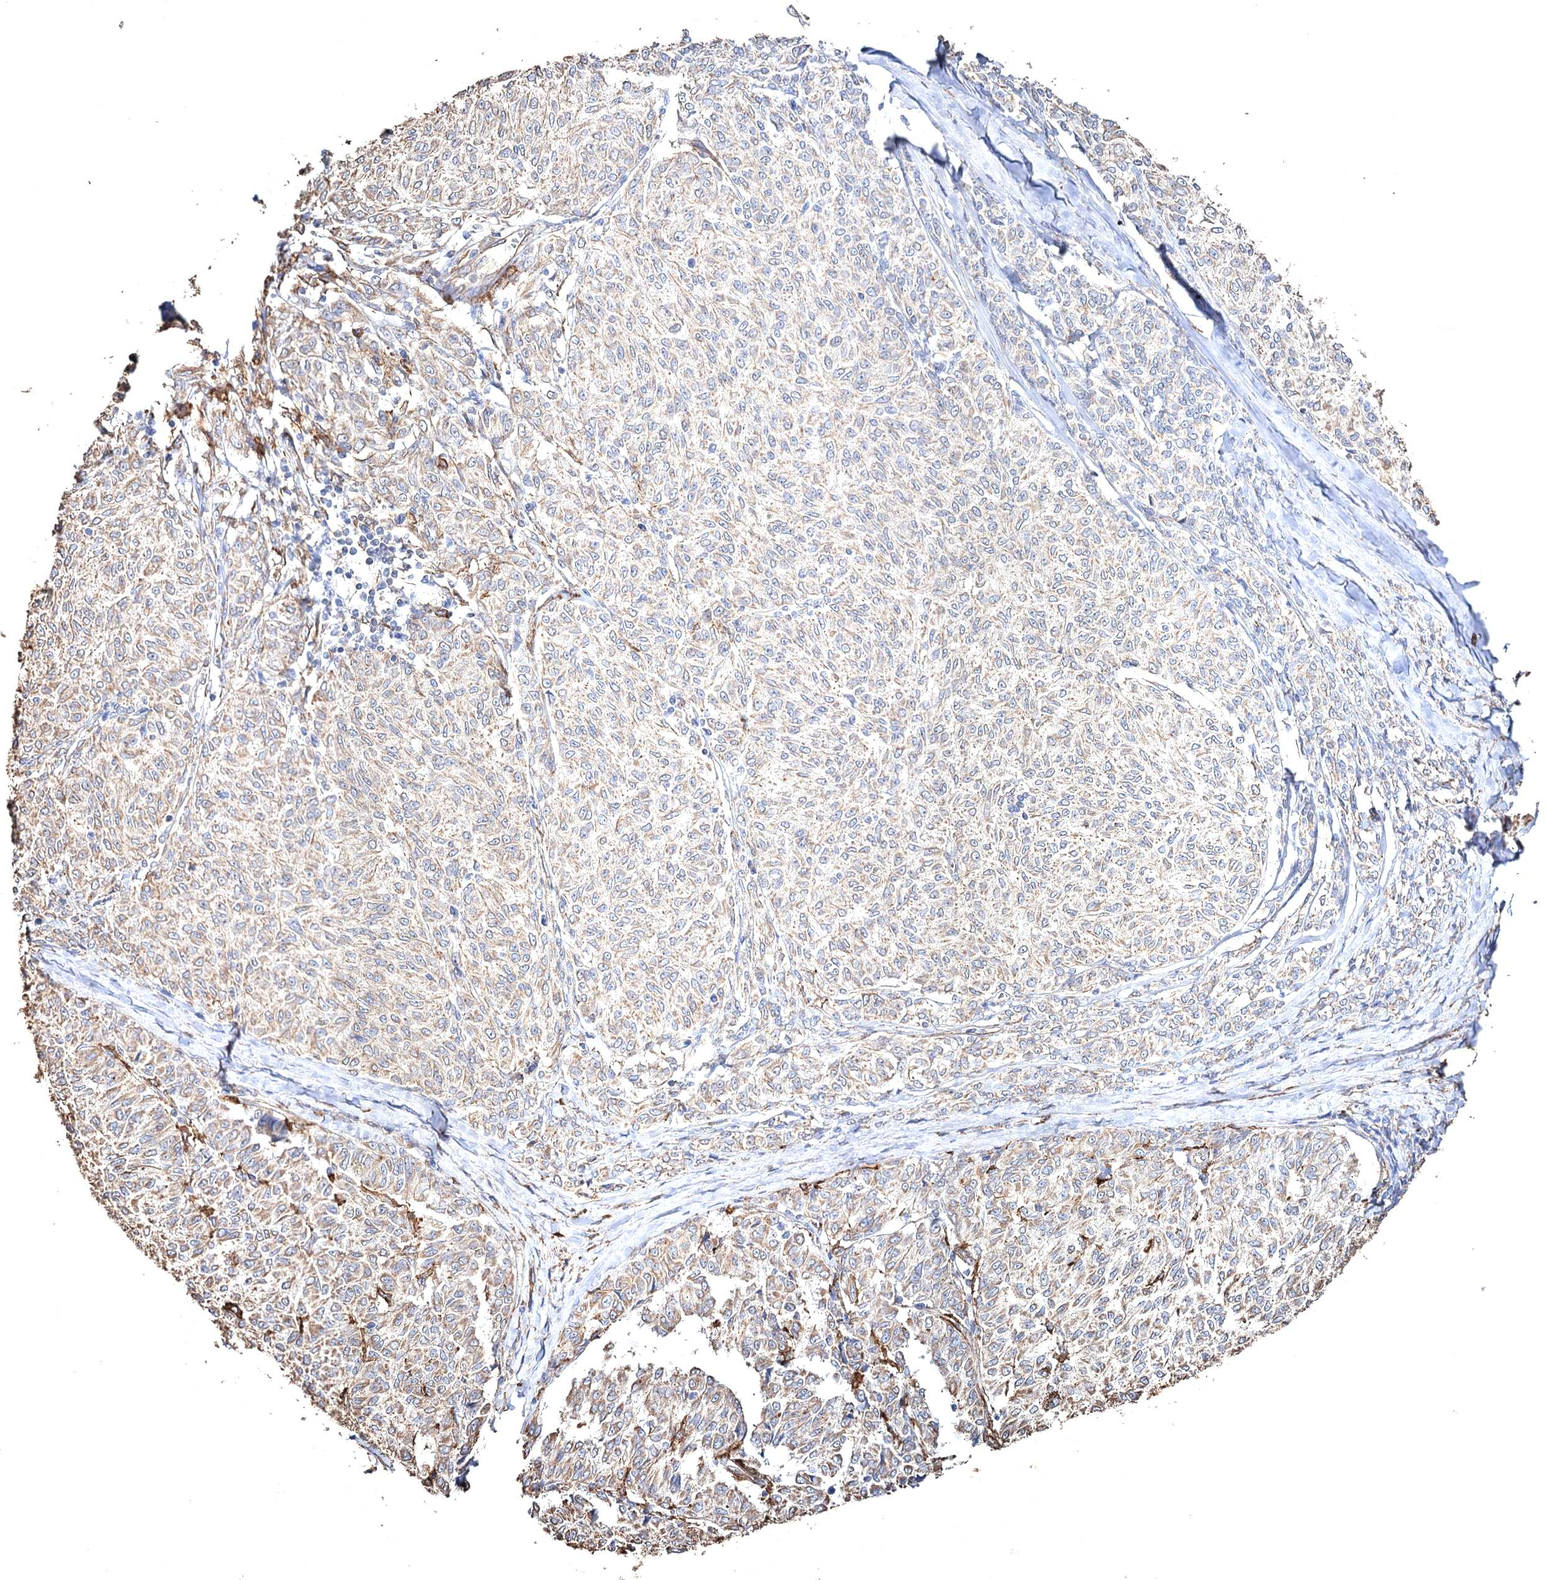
{"staining": {"intensity": "weak", "quantity": "25%-75%", "location": "cytoplasmic/membranous"}, "tissue": "melanoma", "cell_type": "Tumor cells", "image_type": "cancer", "snomed": [{"axis": "morphology", "description": "Malignant melanoma, NOS"}, {"axis": "topography", "description": "Skin"}], "caption": "The immunohistochemical stain labels weak cytoplasmic/membranous staining in tumor cells of melanoma tissue.", "gene": "CLEC4M", "patient": {"sex": "female", "age": 72}}